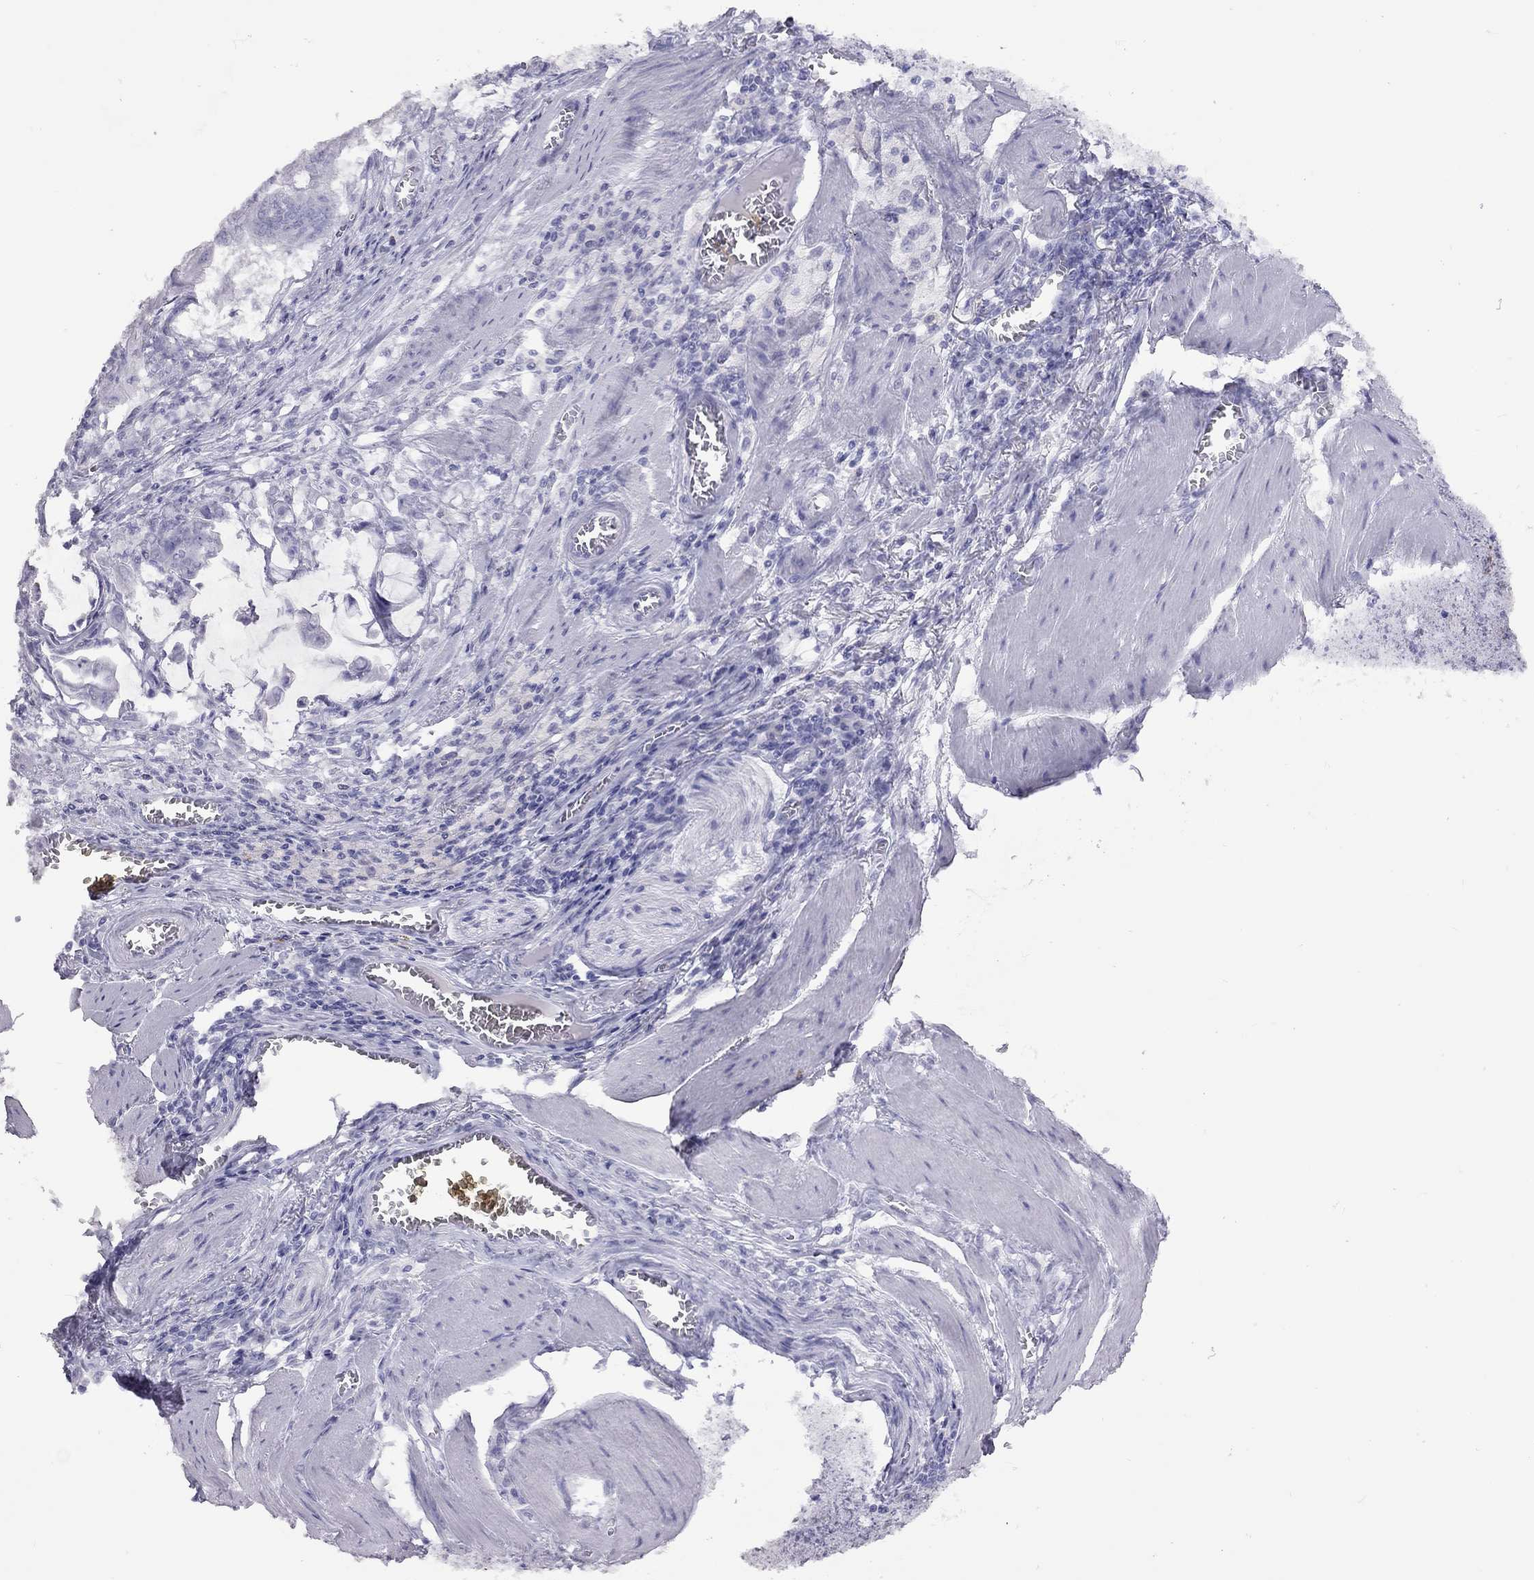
{"staining": {"intensity": "negative", "quantity": "none", "location": "none"}, "tissue": "stomach cancer", "cell_type": "Tumor cells", "image_type": "cancer", "snomed": [{"axis": "morphology", "description": "Adenocarcinoma, NOS"}, {"axis": "topography", "description": "Stomach, upper"}], "caption": "Micrograph shows no protein positivity in tumor cells of stomach cancer (adenocarcinoma) tissue.", "gene": "STAG3", "patient": {"sex": "male", "age": 80}}